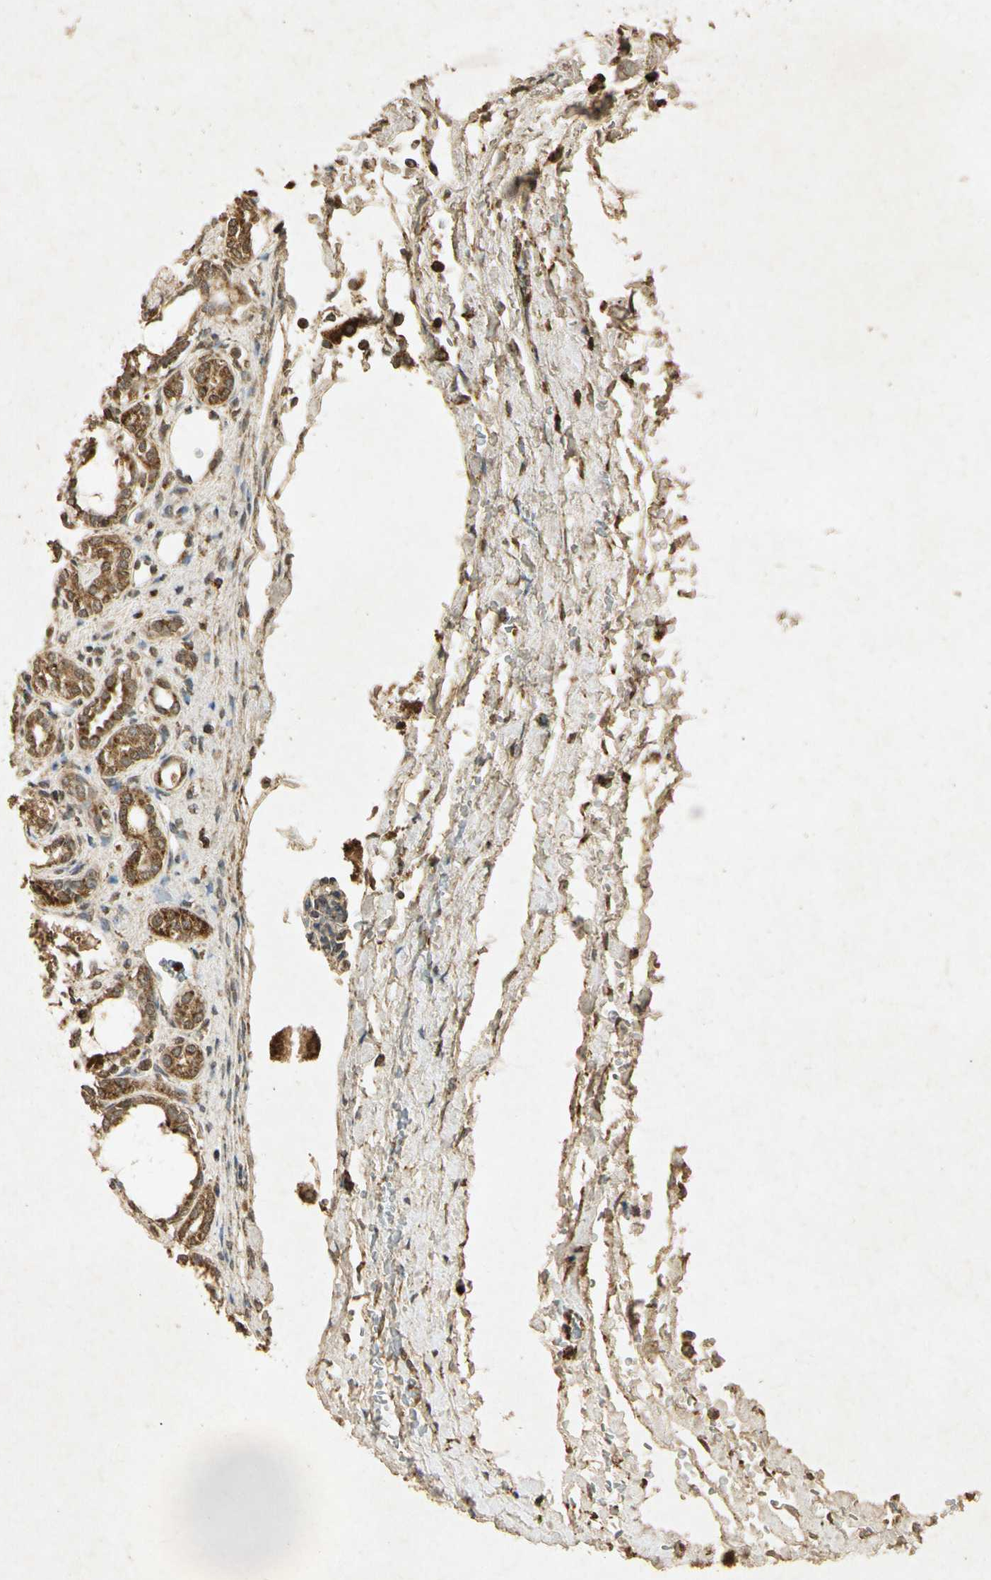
{"staining": {"intensity": "weak", "quantity": ">75%", "location": "cytoplasmic/membranous"}, "tissue": "kidney", "cell_type": "Cells in glomeruli", "image_type": "normal", "snomed": [{"axis": "morphology", "description": "Normal tissue, NOS"}, {"axis": "topography", "description": "Kidney"}], "caption": "Protein expression analysis of benign kidney shows weak cytoplasmic/membranous positivity in approximately >75% of cells in glomeruli.", "gene": "PRDX3", "patient": {"sex": "male", "age": 7}}